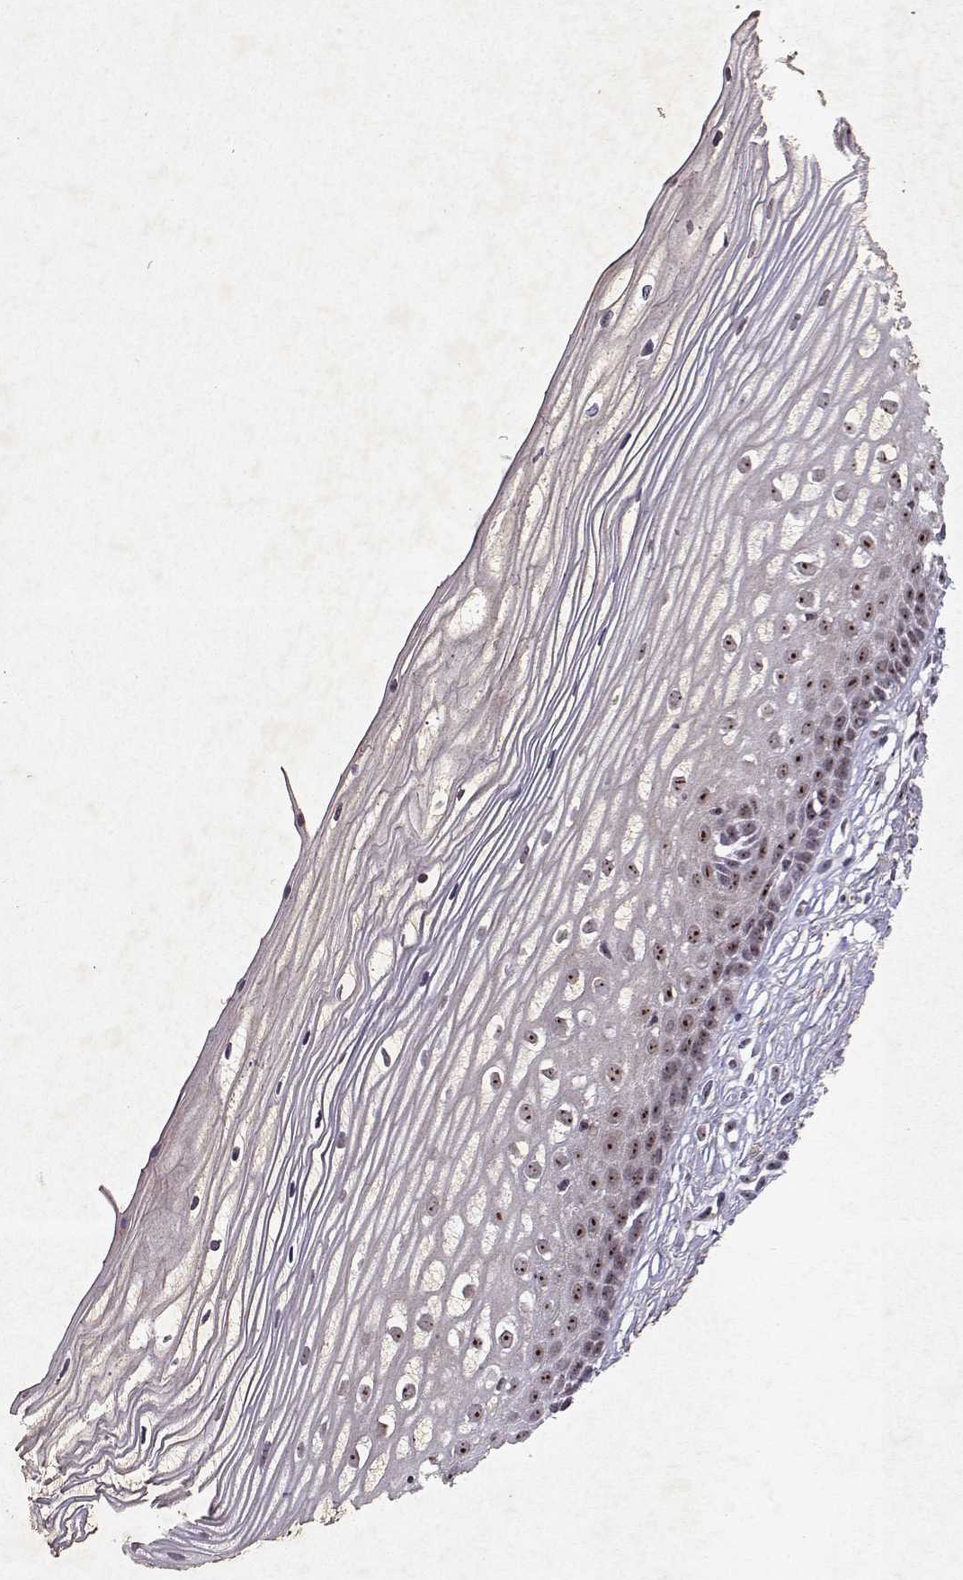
{"staining": {"intensity": "weak", "quantity": "<25%", "location": "nuclear"}, "tissue": "cervix", "cell_type": "Glandular cells", "image_type": "normal", "snomed": [{"axis": "morphology", "description": "Normal tissue, NOS"}, {"axis": "topography", "description": "Cervix"}], "caption": "Protein analysis of unremarkable cervix demonstrates no significant expression in glandular cells.", "gene": "DDX56", "patient": {"sex": "female", "age": 40}}